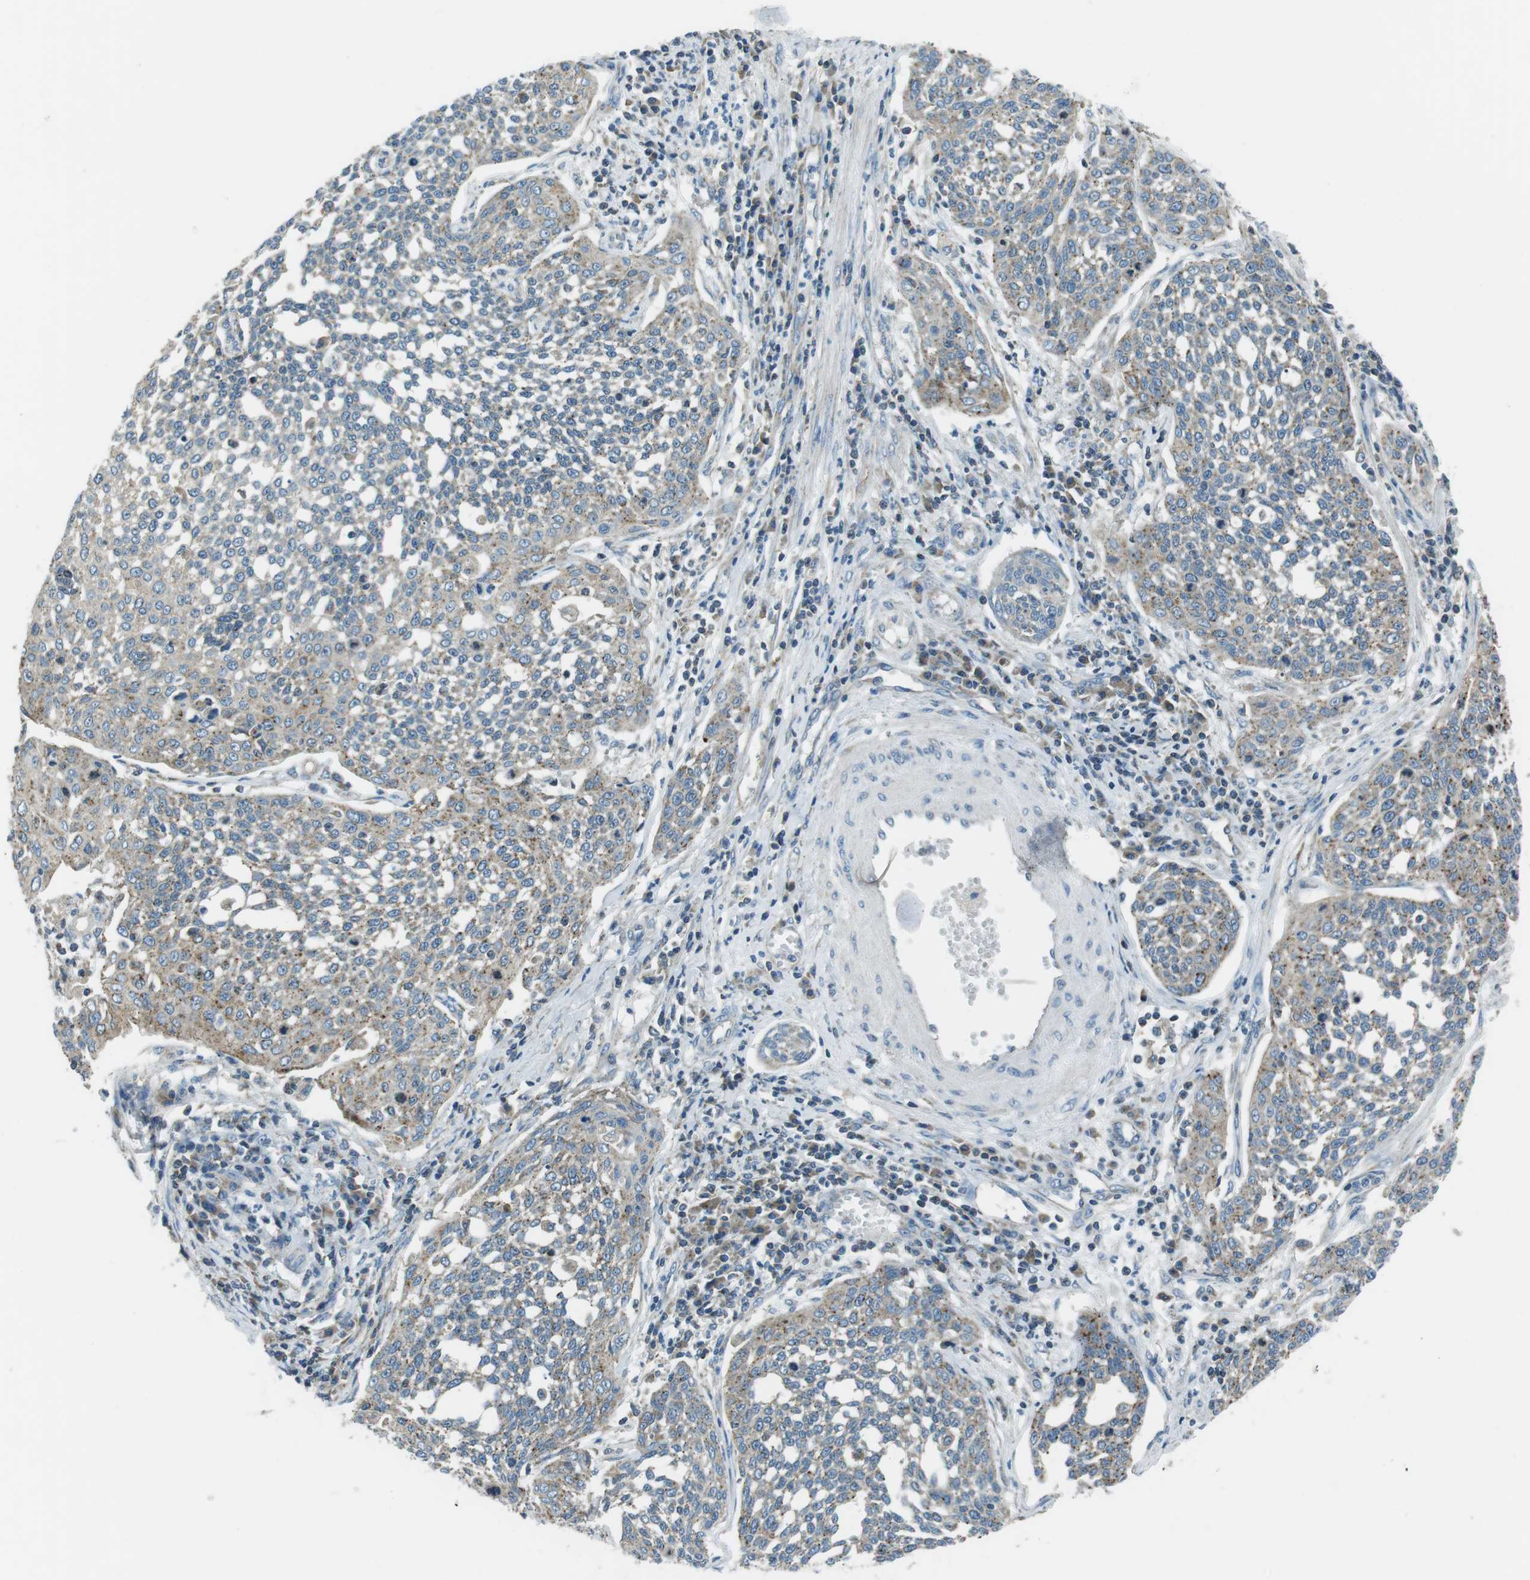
{"staining": {"intensity": "weak", "quantity": "<25%", "location": "cytoplasmic/membranous"}, "tissue": "cervical cancer", "cell_type": "Tumor cells", "image_type": "cancer", "snomed": [{"axis": "morphology", "description": "Squamous cell carcinoma, NOS"}, {"axis": "topography", "description": "Cervix"}], "caption": "This image is of cervical cancer stained with immunohistochemistry (IHC) to label a protein in brown with the nuclei are counter-stained blue. There is no positivity in tumor cells.", "gene": "FAM3B", "patient": {"sex": "female", "age": 34}}